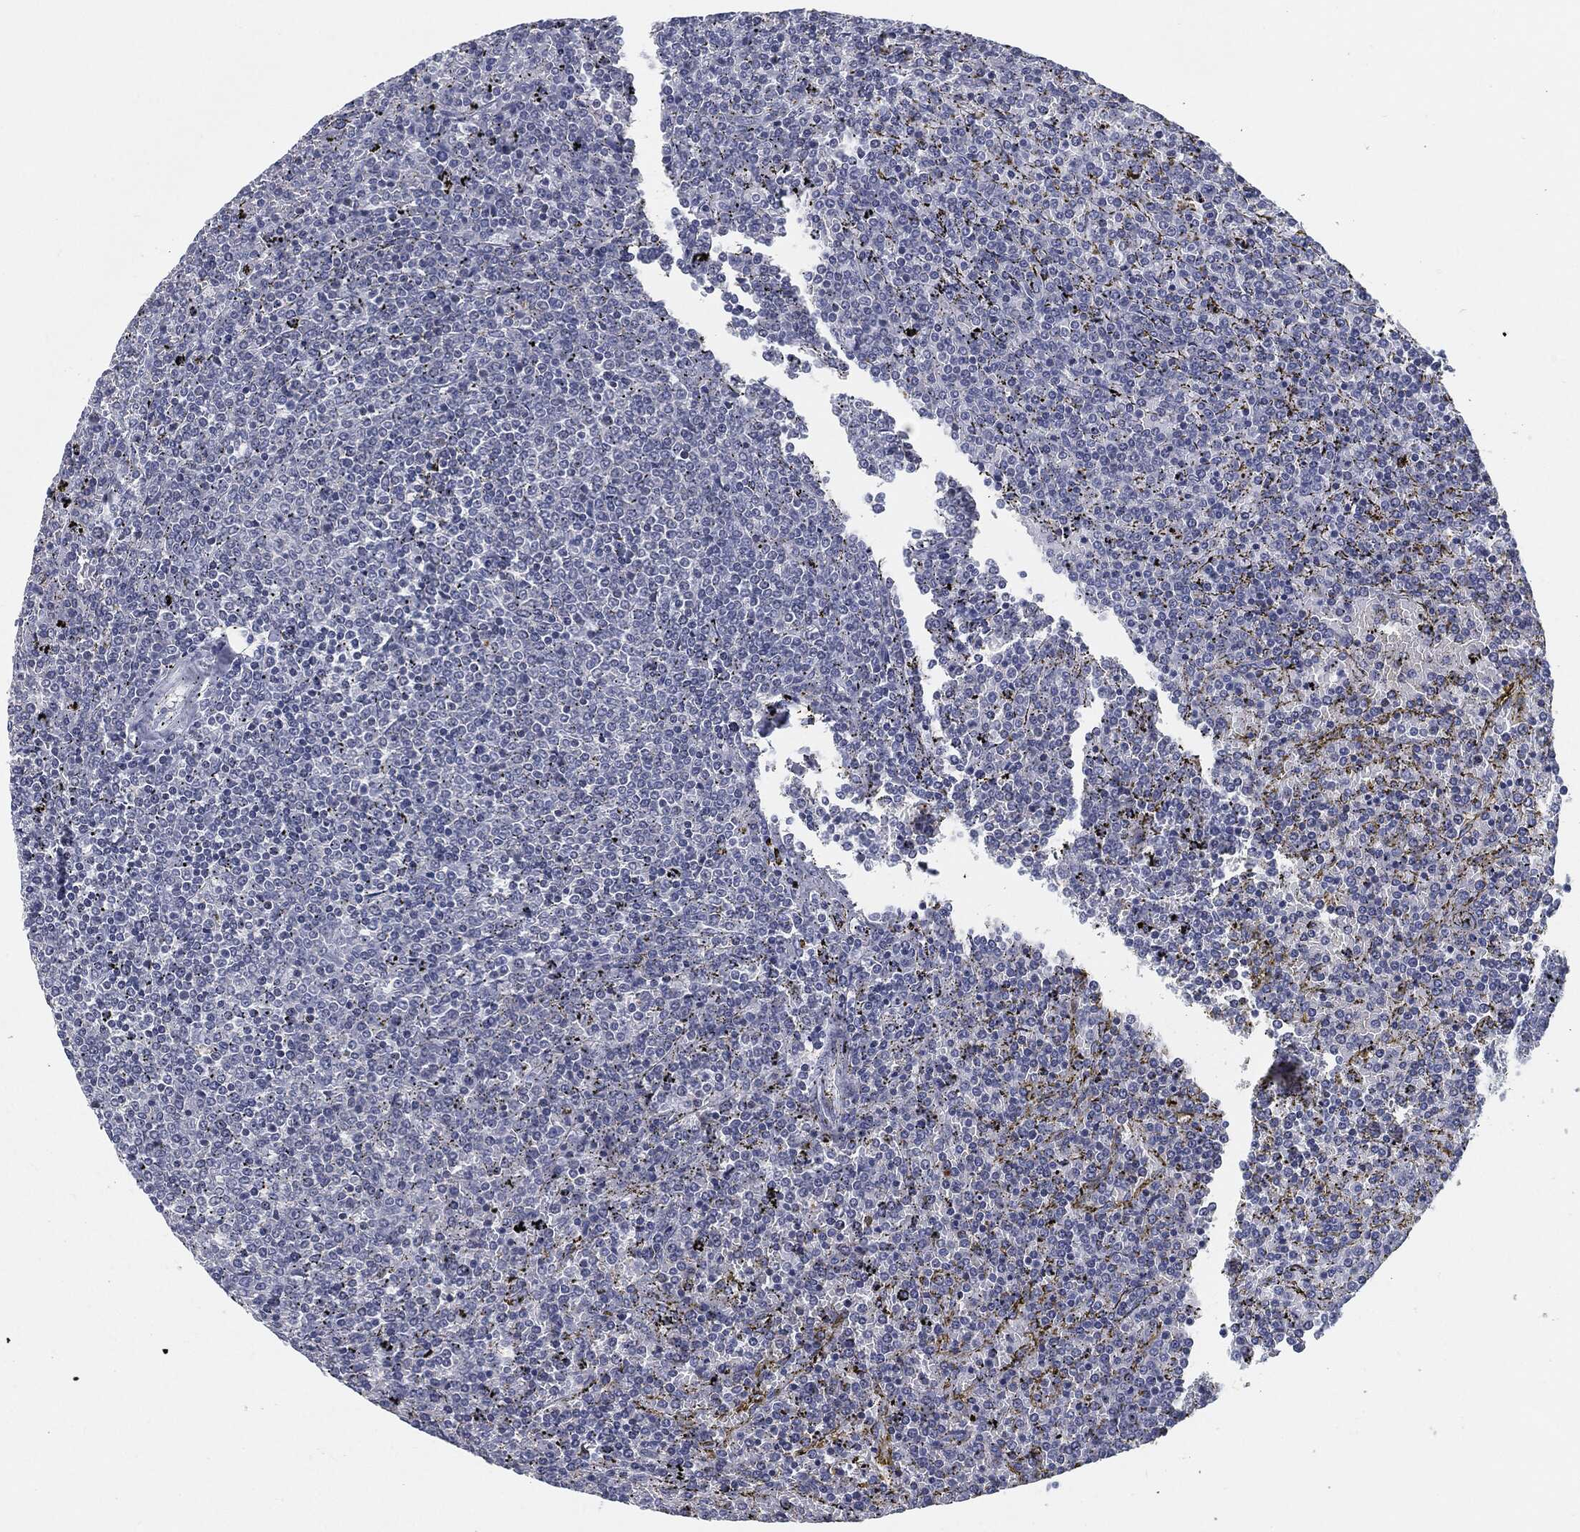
{"staining": {"intensity": "negative", "quantity": "none", "location": "none"}, "tissue": "lymphoma", "cell_type": "Tumor cells", "image_type": "cancer", "snomed": [{"axis": "morphology", "description": "Malignant lymphoma, non-Hodgkin's type, Low grade"}, {"axis": "topography", "description": "Spleen"}], "caption": "Immunohistochemistry of lymphoma exhibits no positivity in tumor cells.", "gene": "PROM1", "patient": {"sex": "female", "age": 77}}